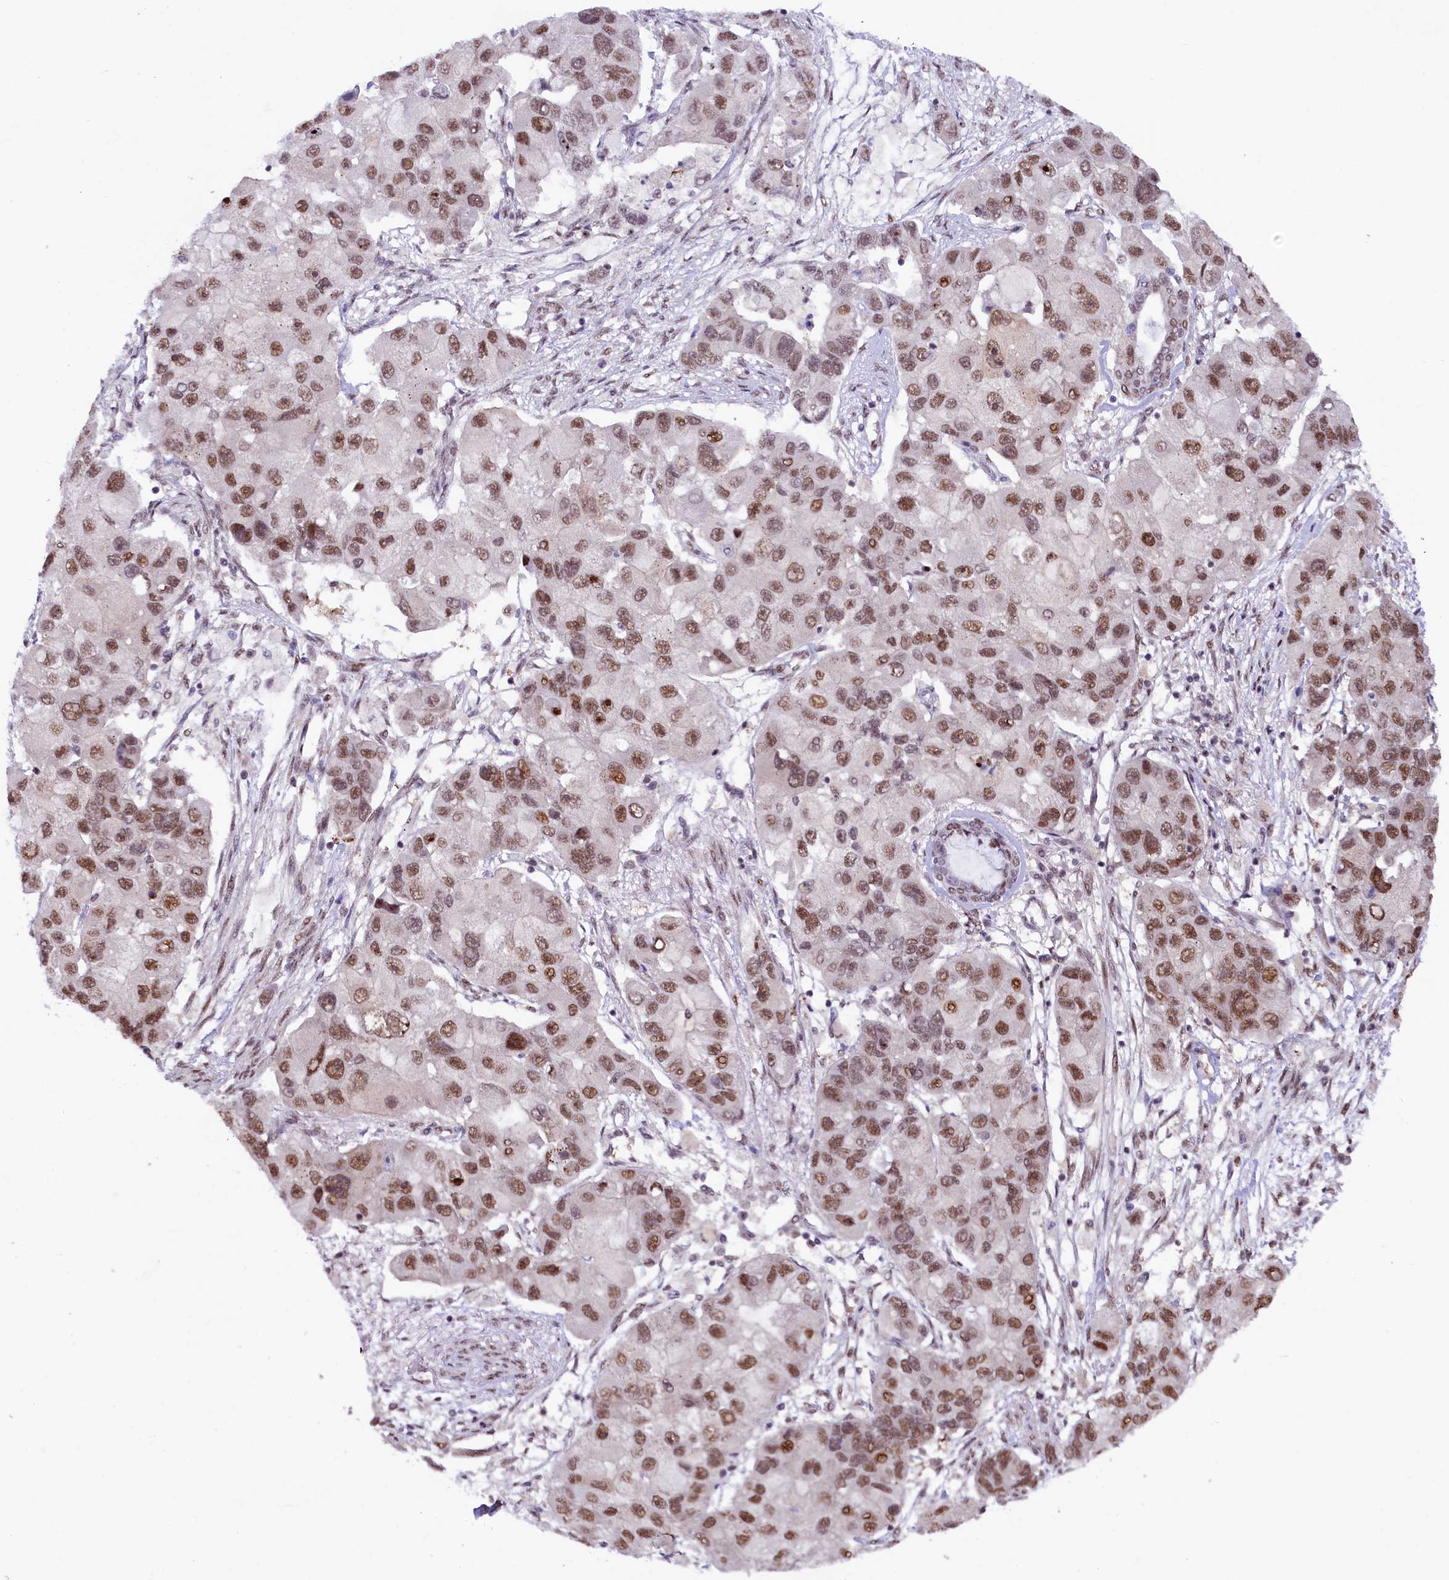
{"staining": {"intensity": "moderate", "quantity": ">75%", "location": "nuclear"}, "tissue": "lung cancer", "cell_type": "Tumor cells", "image_type": "cancer", "snomed": [{"axis": "morphology", "description": "Adenocarcinoma, NOS"}, {"axis": "topography", "description": "Lung"}], "caption": "The immunohistochemical stain shows moderate nuclear expression in tumor cells of lung cancer tissue.", "gene": "ANKS3", "patient": {"sex": "female", "age": 54}}